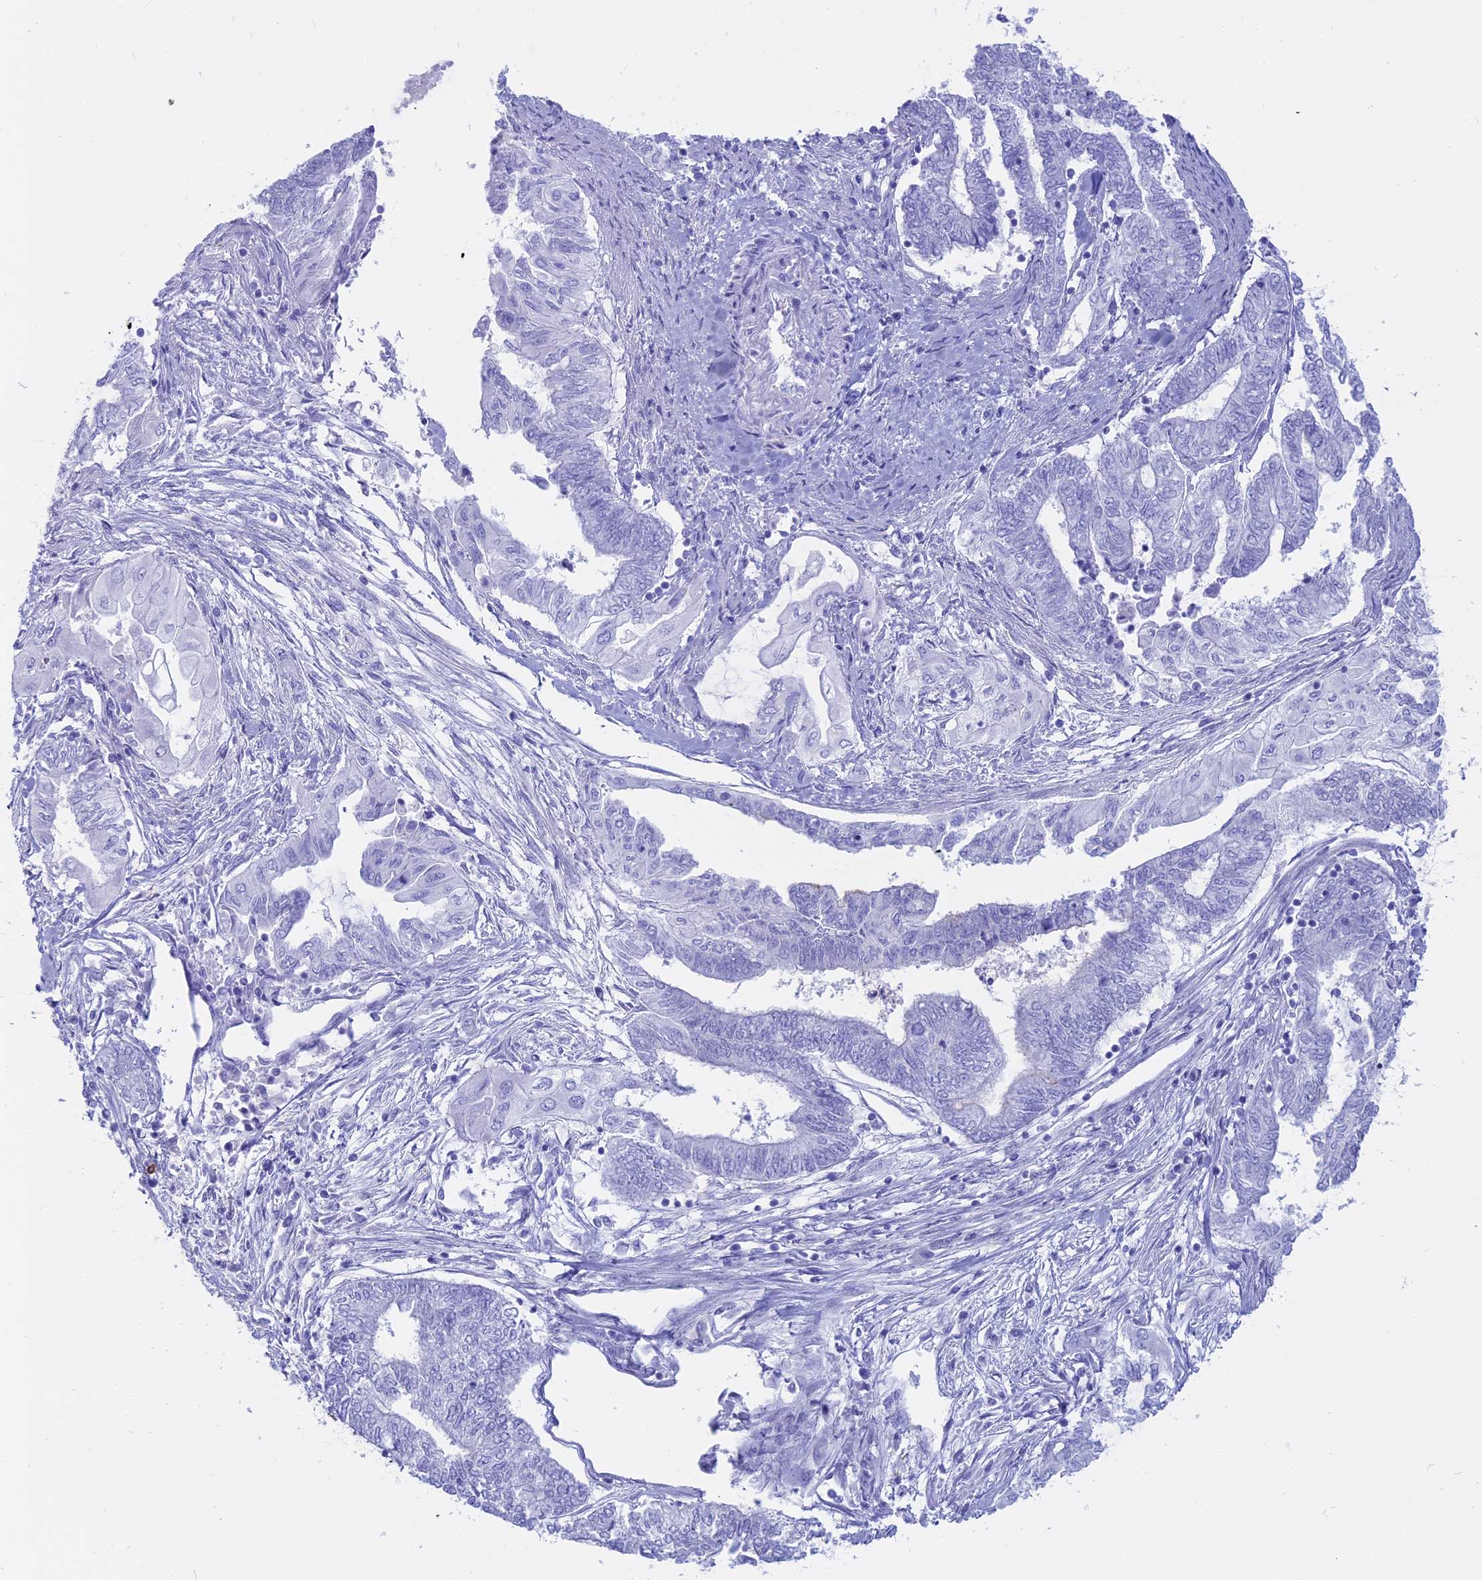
{"staining": {"intensity": "negative", "quantity": "none", "location": "none"}, "tissue": "endometrial cancer", "cell_type": "Tumor cells", "image_type": "cancer", "snomed": [{"axis": "morphology", "description": "Adenocarcinoma, NOS"}, {"axis": "topography", "description": "Uterus"}, {"axis": "topography", "description": "Endometrium"}], "caption": "Endometrial cancer (adenocarcinoma) was stained to show a protein in brown. There is no significant staining in tumor cells.", "gene": "OR2AE1", "patient": {"sex": "female", "age": 70}}